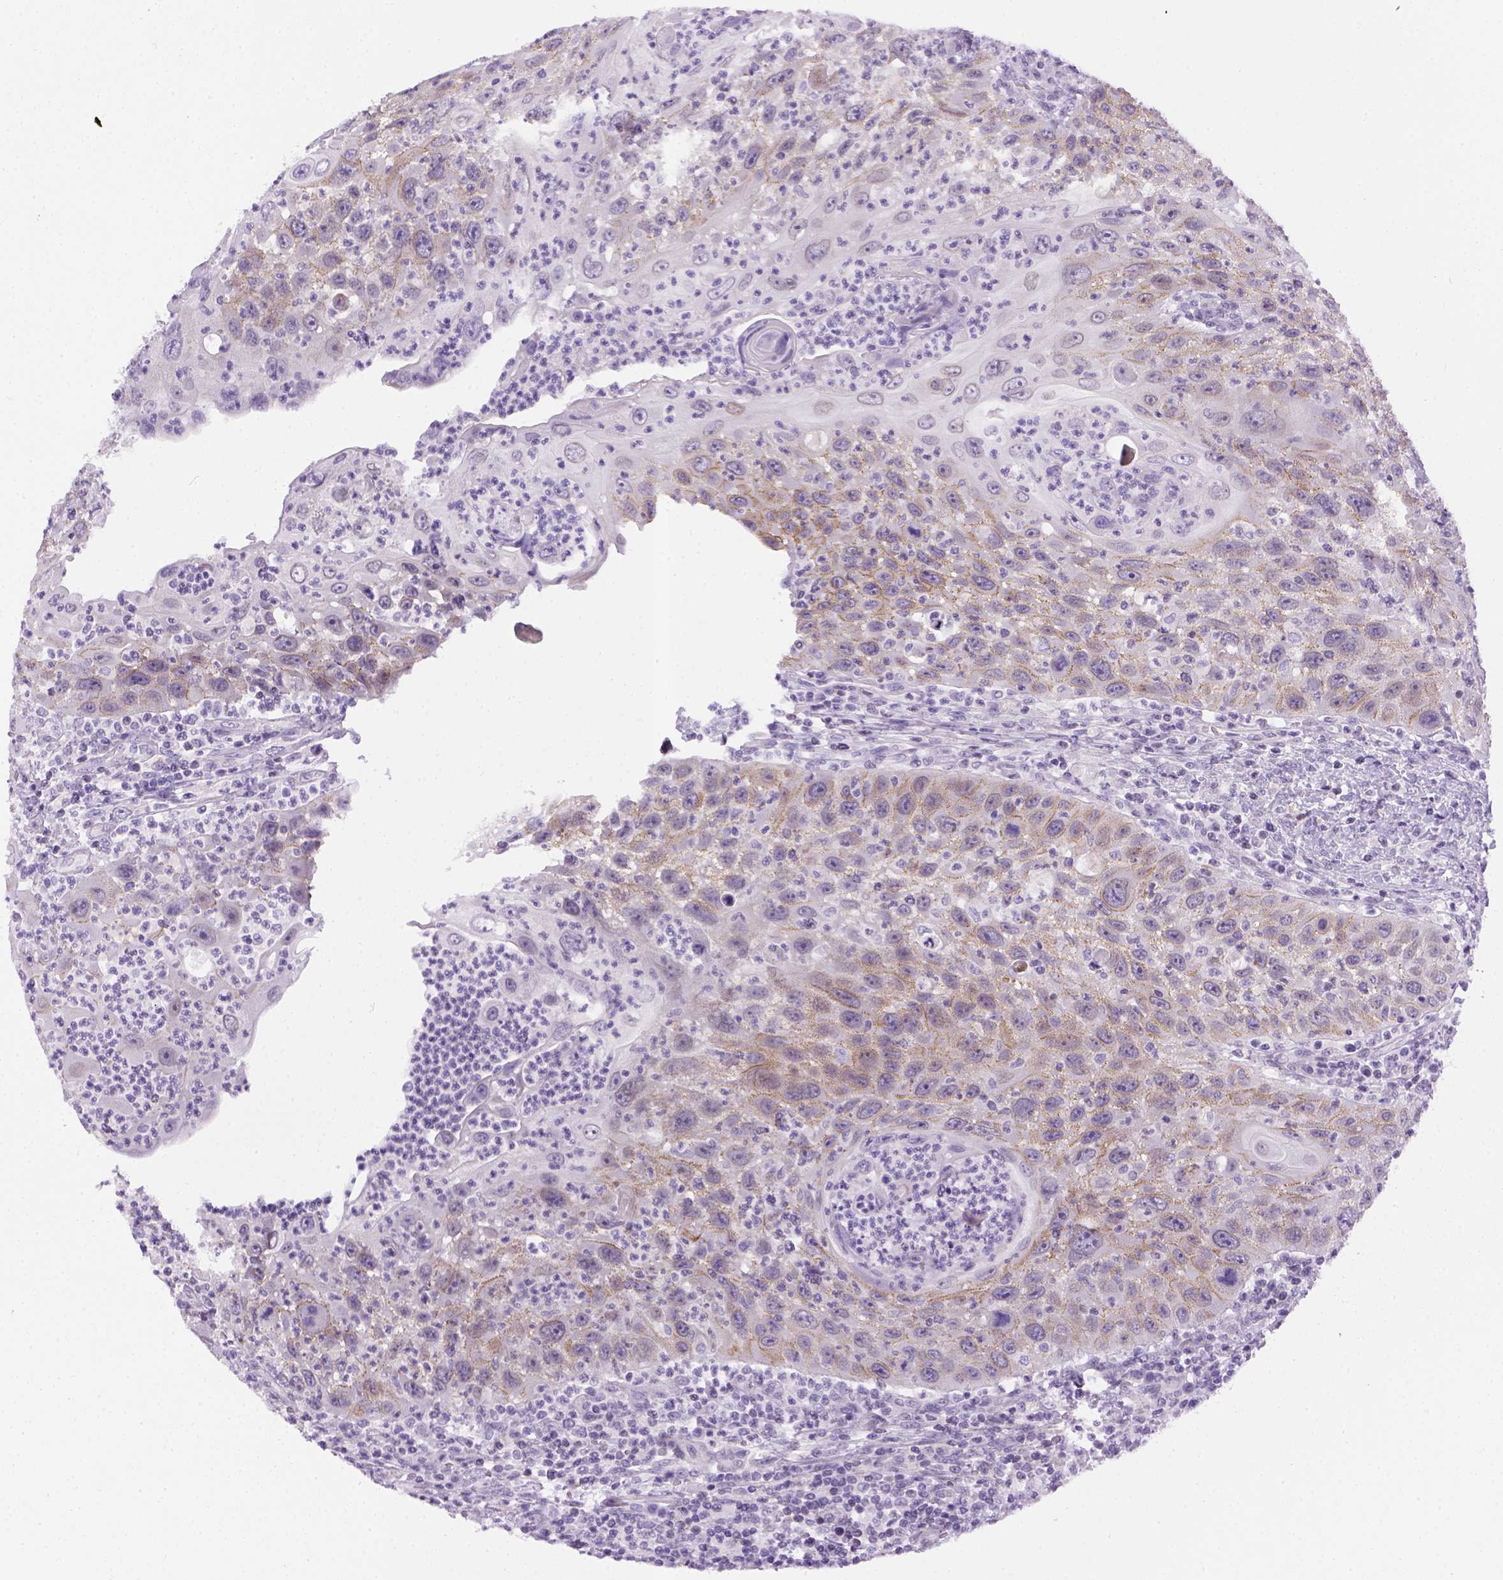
{"staining": {"intensity": "weak", "quantity": ">75%", "location": "cytoplasmic/membranous"}, "tissue": "head and neck cancer", "cell_type": "Tumor cells", "image_type": "cancer", "snomed": [{"axis": "morphology", "description": "Squamous cell carcinoma, NOS"}, {"axis": "topography", "description": "Head-Neck"}], "caption": "Squamous cell carcinoma (head and neck) stained with a brown dye shows weak cytoplasmic/membranous positive positivity in about >75% of tumor cells.", "gene": "FAM184B", "patient": {"sex": "male", "age": 69}}